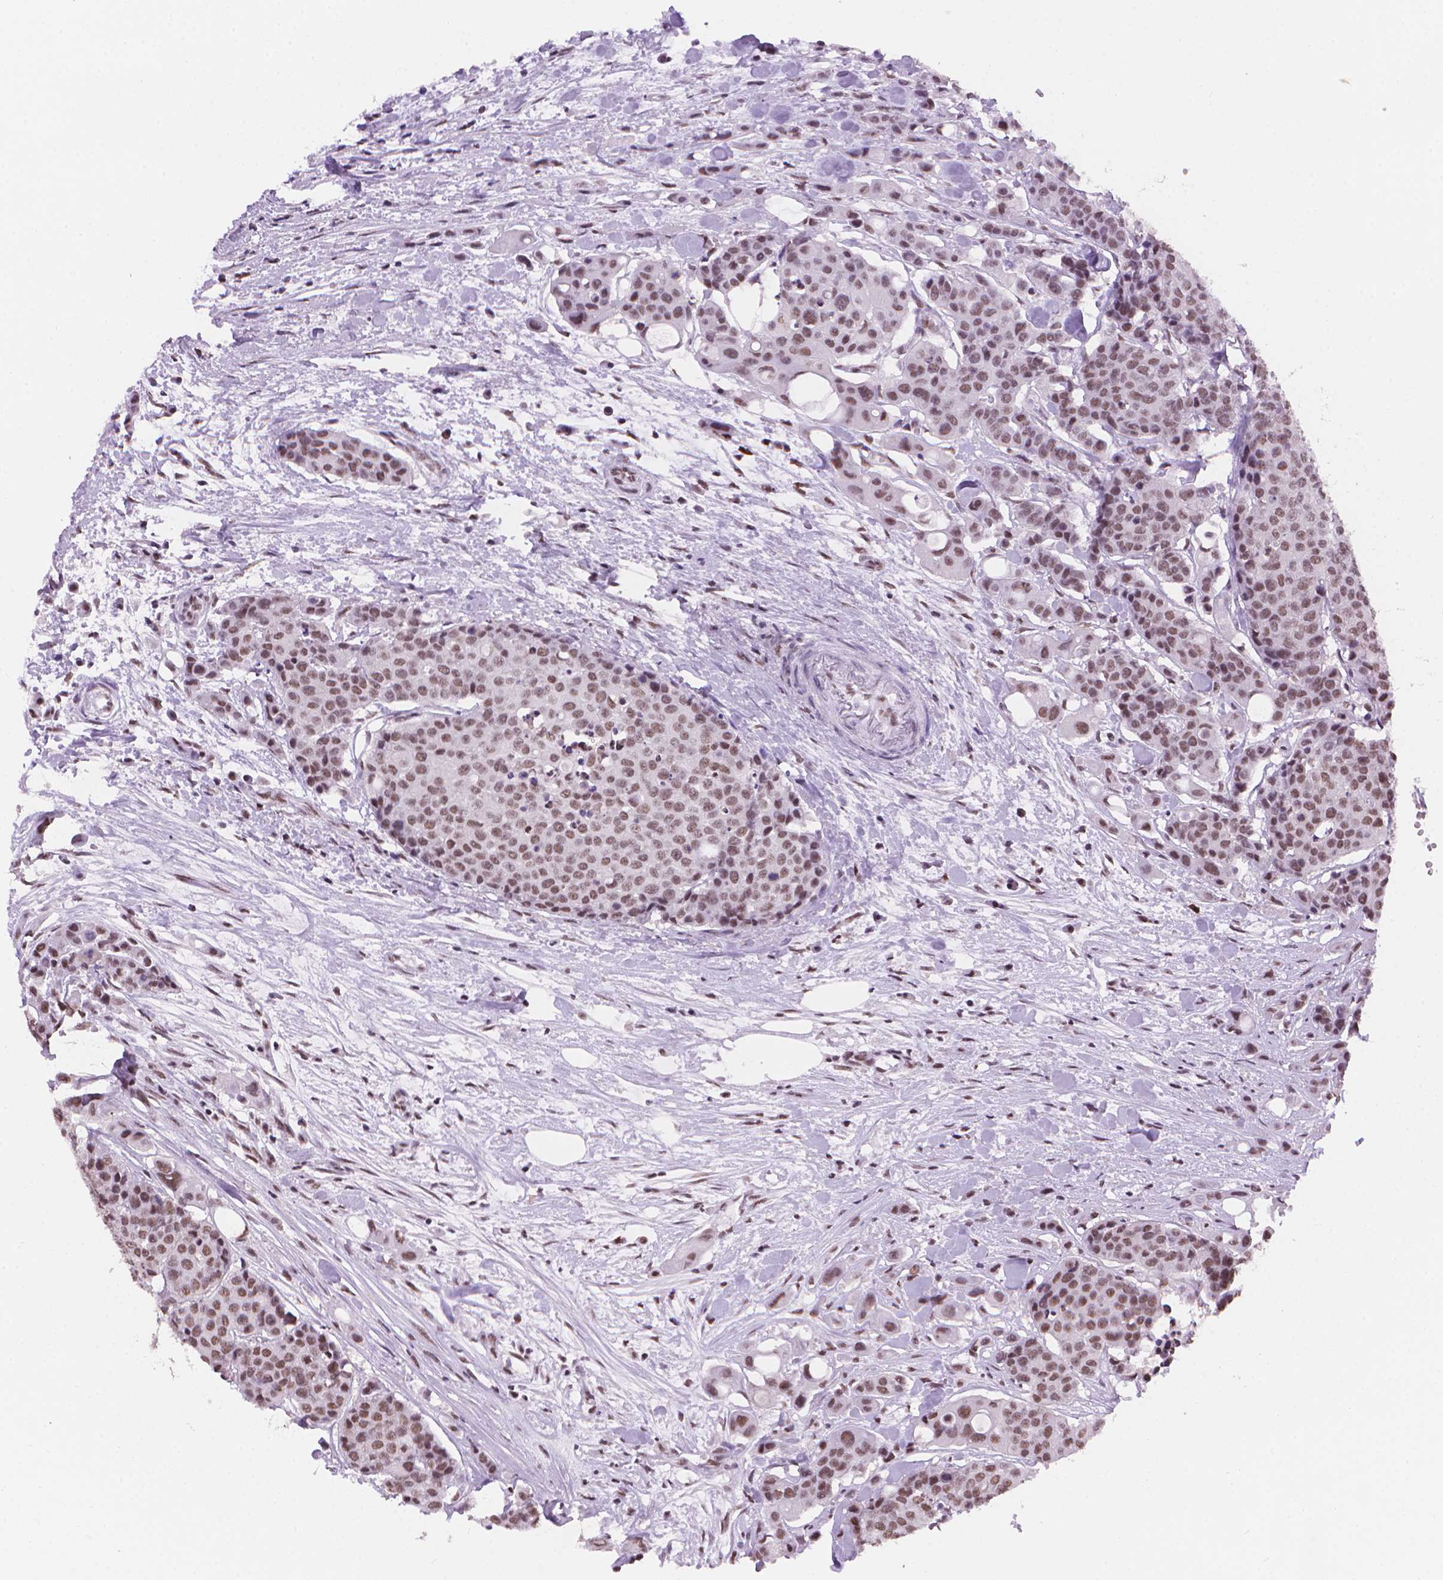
{"staining": {"intensity": "moderate", "quantity": ">75%", "location": "nuclear"}, "tissue": "carcinoid", "cell_type": "Tumor cells", "image_type": "cancer", "snomed": [{"axis": "morphology", "description": "Carcinoid, malignant, NOS"}, {"axis": "topography", "description": "Colon"}], "caption": "The immunohistochemical stain shows moderate nuclear positivity in tumor cells of carcinoid tissue.", "gene": "RPA4", "patient": {"sex": "male", "age": 81}}